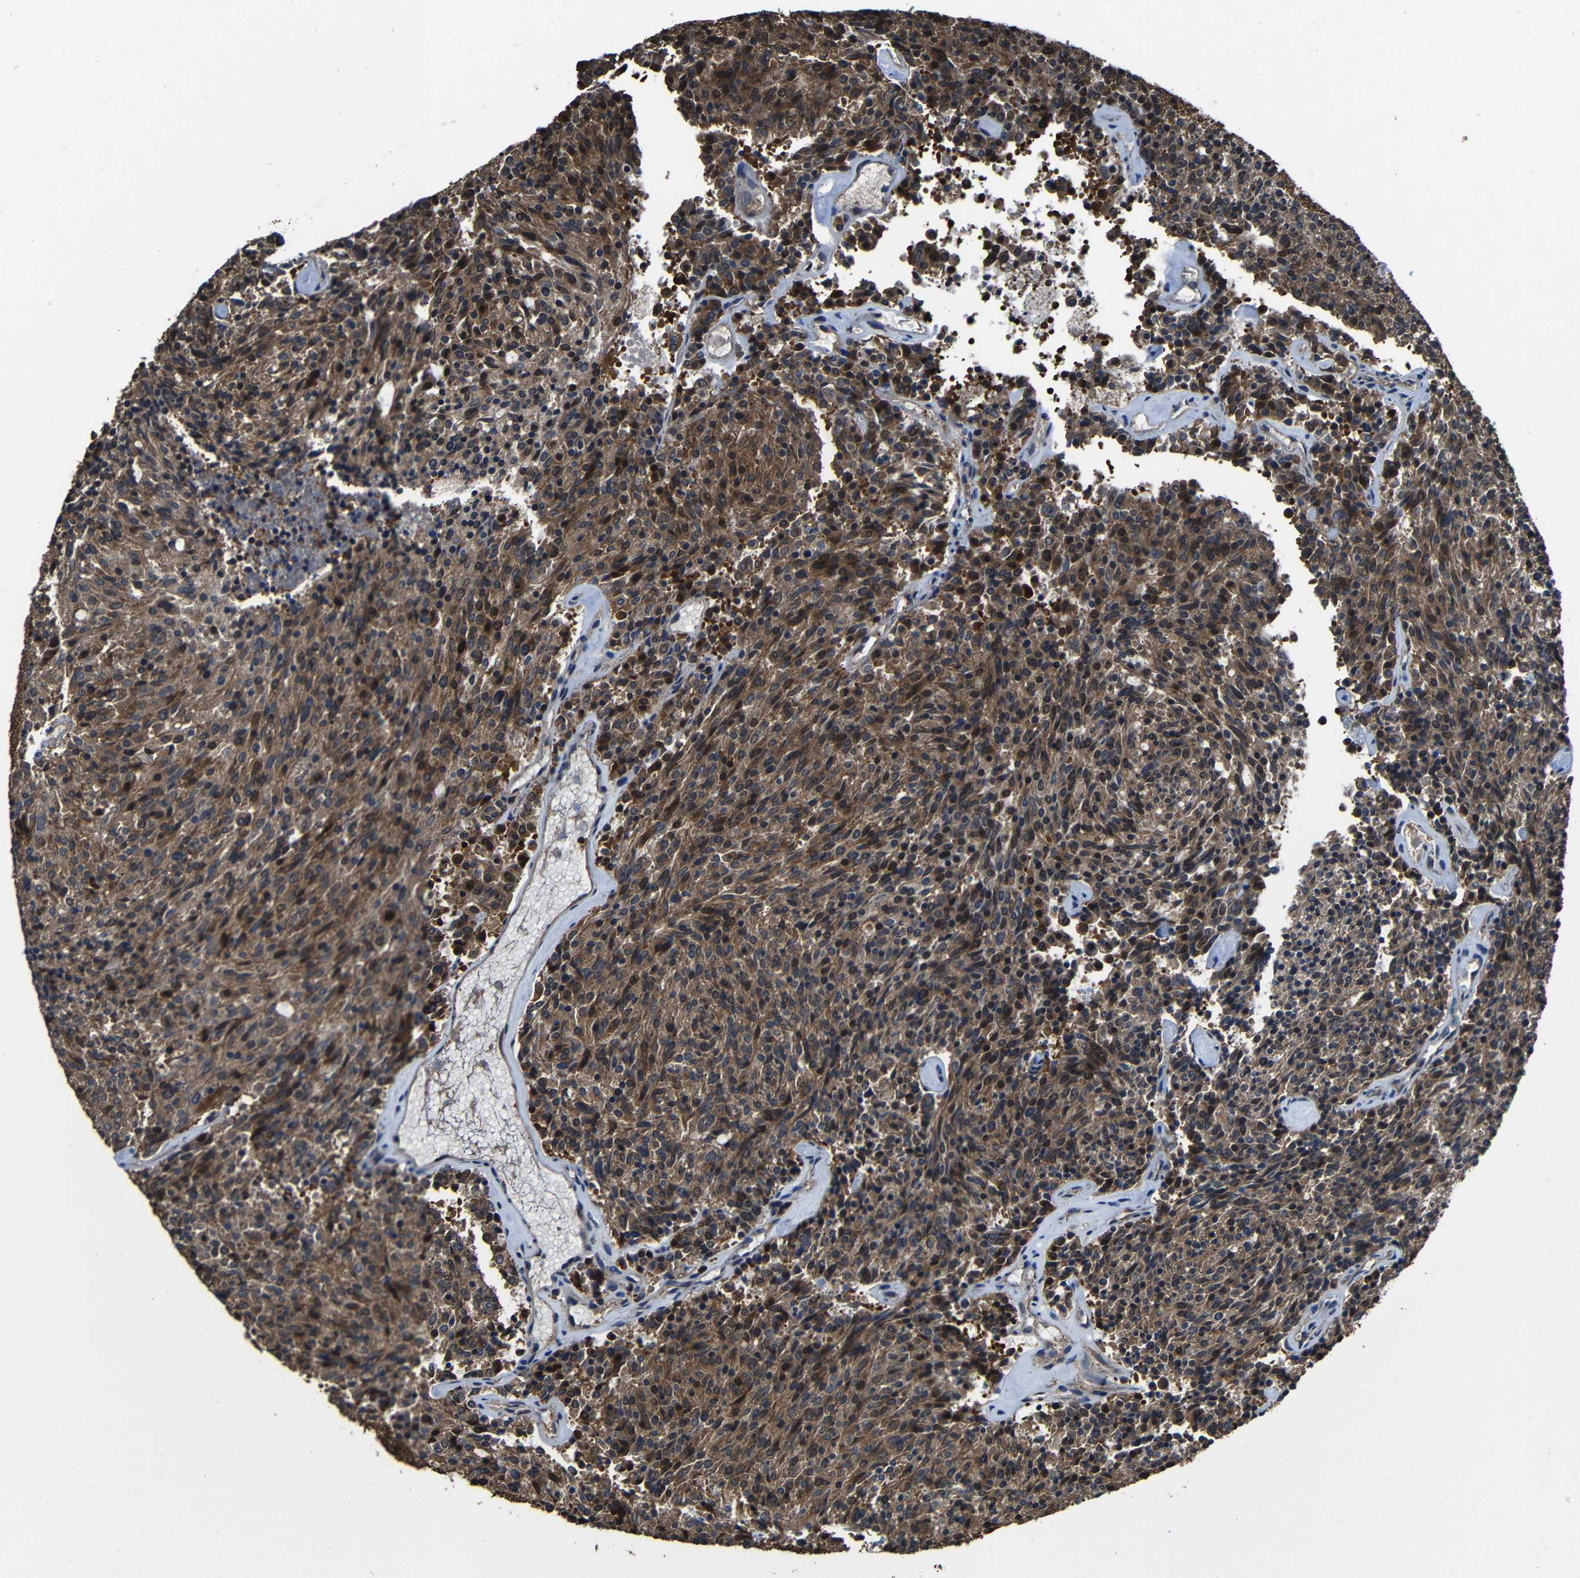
{"staining": {"intensity": "strong", "quantity": ">75%", "location": "cytoplasmic/membranous"}, "tissue": "carcinoid", "cell_type": "Tumor cells", "image_type": "cancer", "snomed": [{"axis": "morphology", "description": "Carcinoid, malignant, NOS"}, {"axis": "topography", "description": "Pancreas"}], "caption": "This micrograph exhibits immunohistochemistry (IHC) staining of human malignant carcinoid, with high strong cytoplasmic/membranous expression in about >75% of tumor cells.", "gene": "GDI1", "patient": {"sex": "female", "age": 54}}